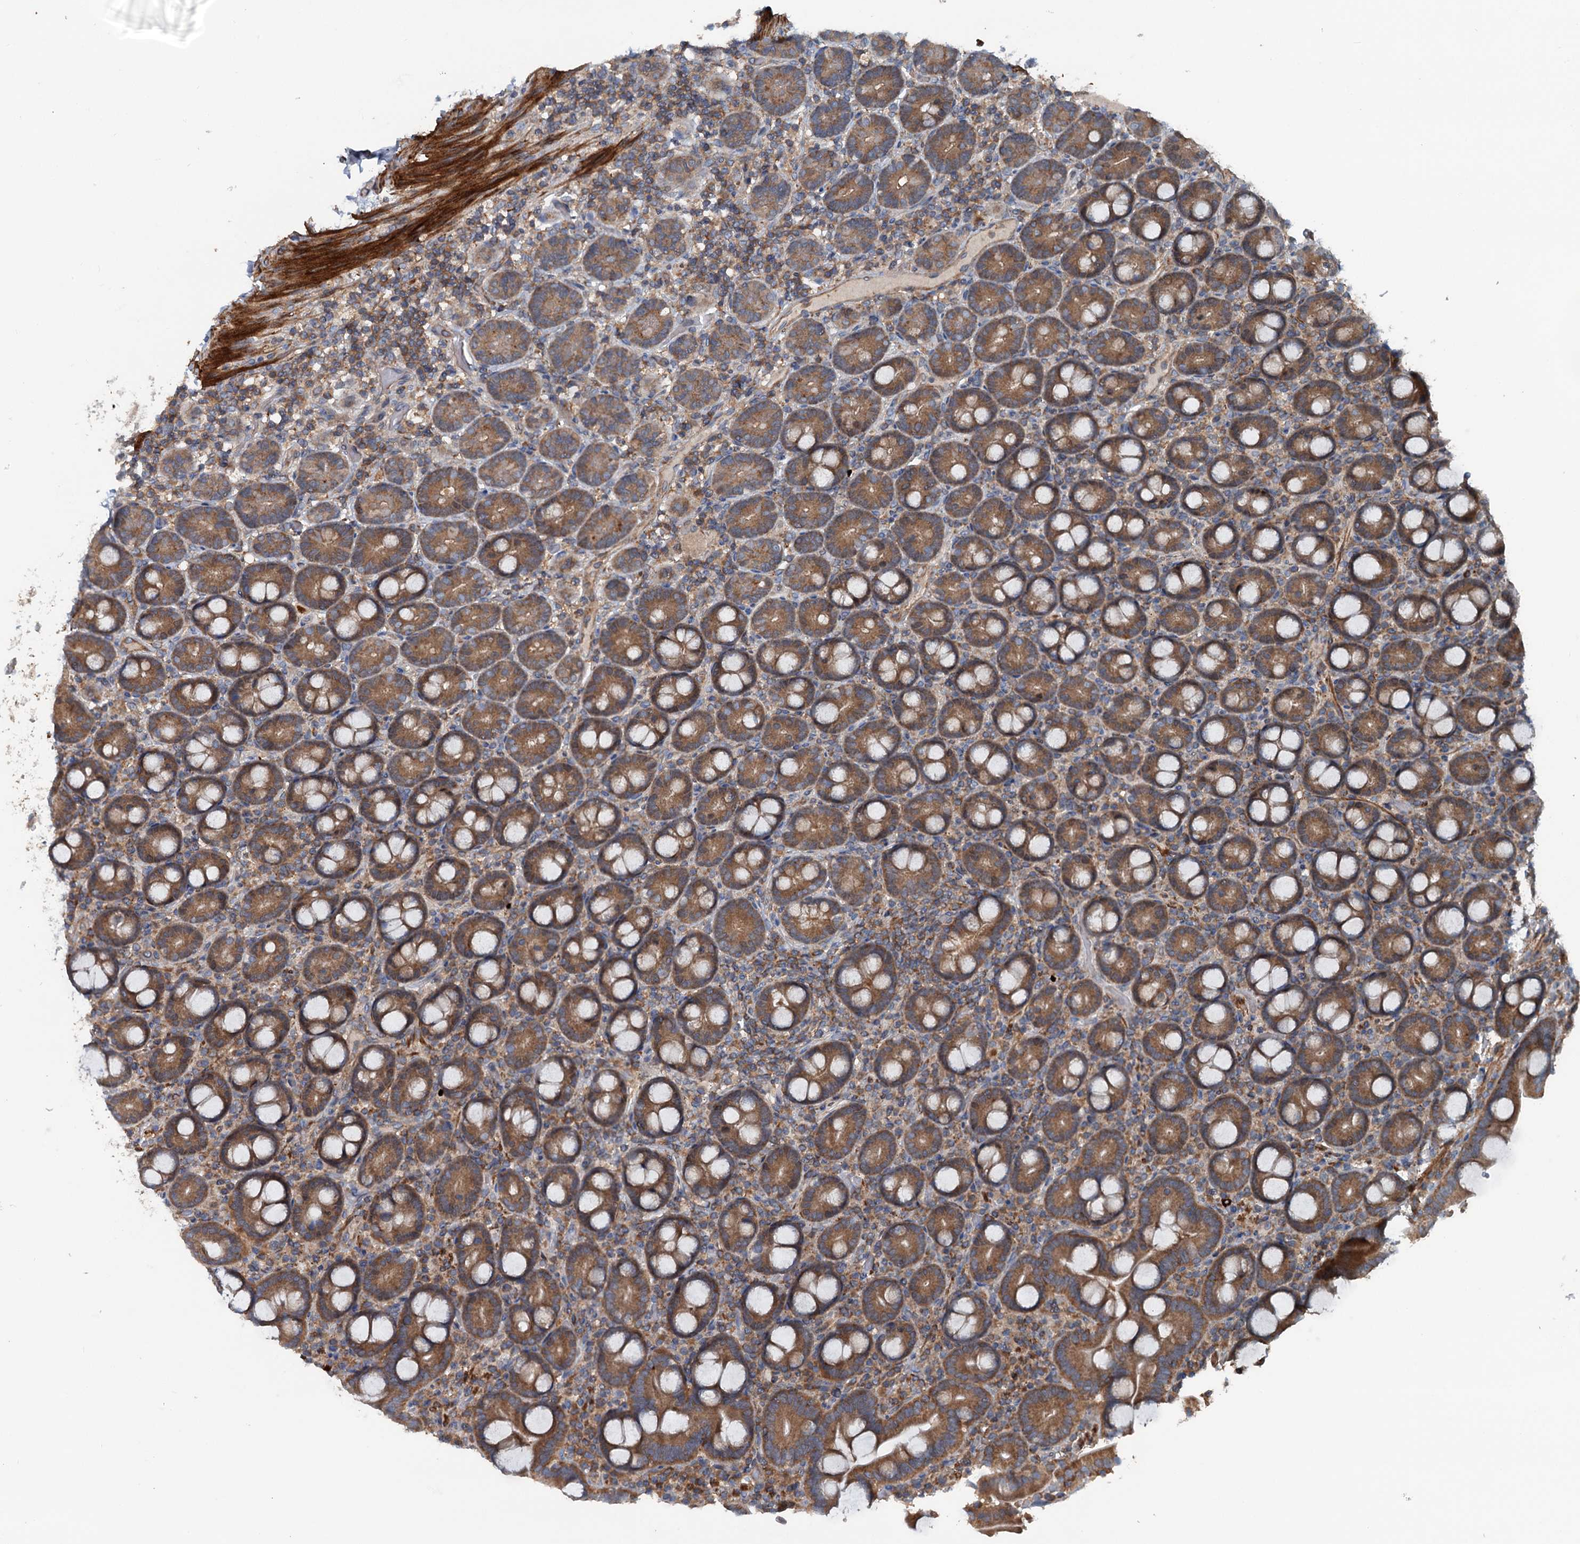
{"staining": {"intensity": "moderate", "quantity": ">75%", "location": "cytoplasmic/membranous"}, "tissue": "duodenum", "cell_type": "Glandular cells", "image_type": "normal", "snomed": [{"axis": "morphology", "description": "Normal tissue, NOS"}, {"axis": "topography", "description": "Duodenum"}], "caption": "Duodenum stained with DAB immunohistochemistry shows medium levels of moderate cytoplasmic/membranous expression in approximately >75% of glandular cells. The staining is performed using DAB brown chromogen to label protein expression. The nuclei are counter-stained blue using hematoxylin.", "gene": "TEDC1", "patient": {"sex": "male", "age": 55}}